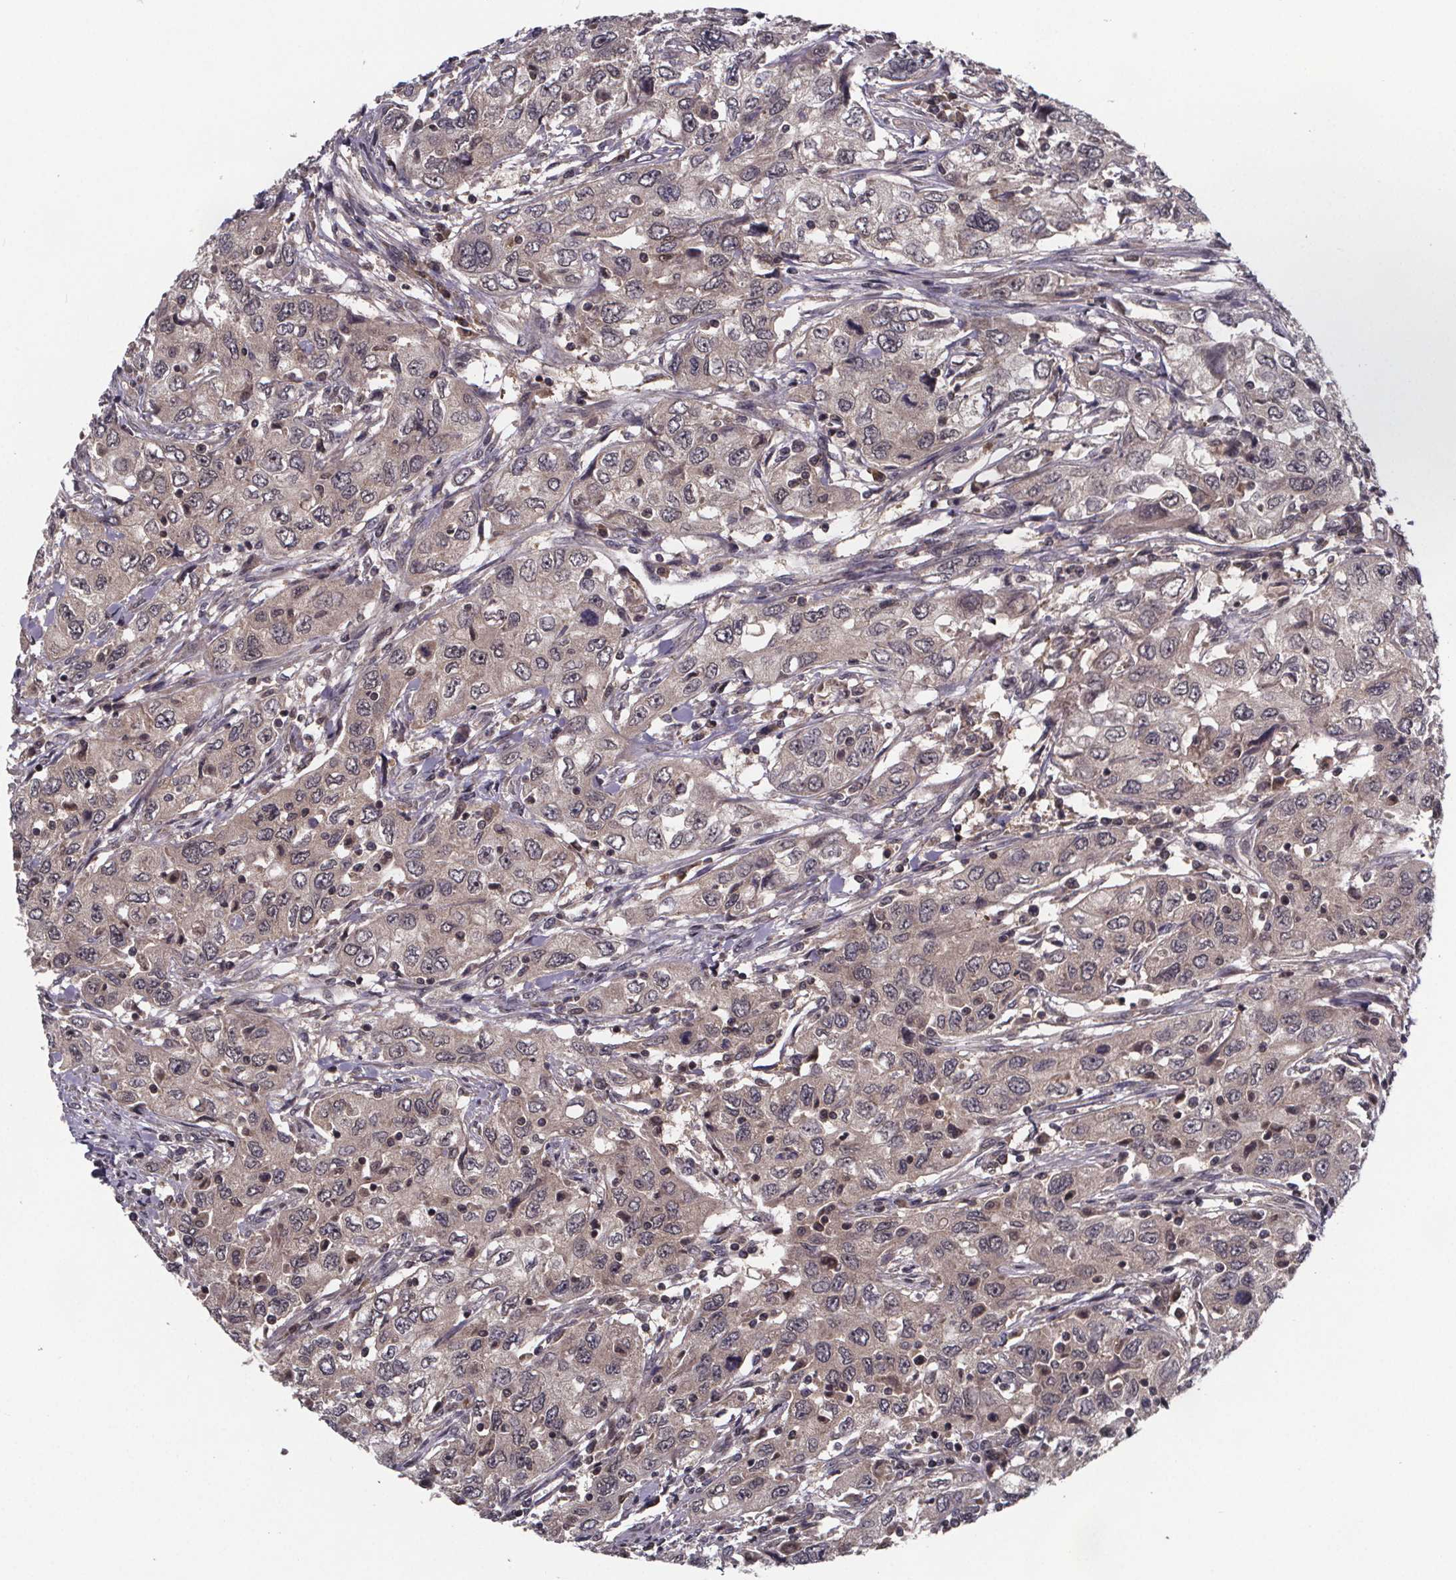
{"staining": {"intensity": "weak", "quantity": "25%-75%", "location": "cytoplasmic/membranous"}, "tissue": "urothelial cancer", "cell_type": "Tumor cells", "image_type": "cancer", "snomed": [{"axis": "morphology", "description": "Urothelial carcinoma, High grade"}, {"axis": "topography", "description": "Urinary bladder"}], "caption": "Tumor cells display low levels of weak cytoplasmic/membranous positivity in approximately 25%-75% of cells in human urothelial cancer. The staining was performed using DAB (3,3'-diaminobenzidine) to visualize the protein expression in brown, while the nuclei were stained in blue with hematoxylin (Magnification: 20x).", "gene": "FN3KRP", "patient": {"sex": "male", "age": 76}}